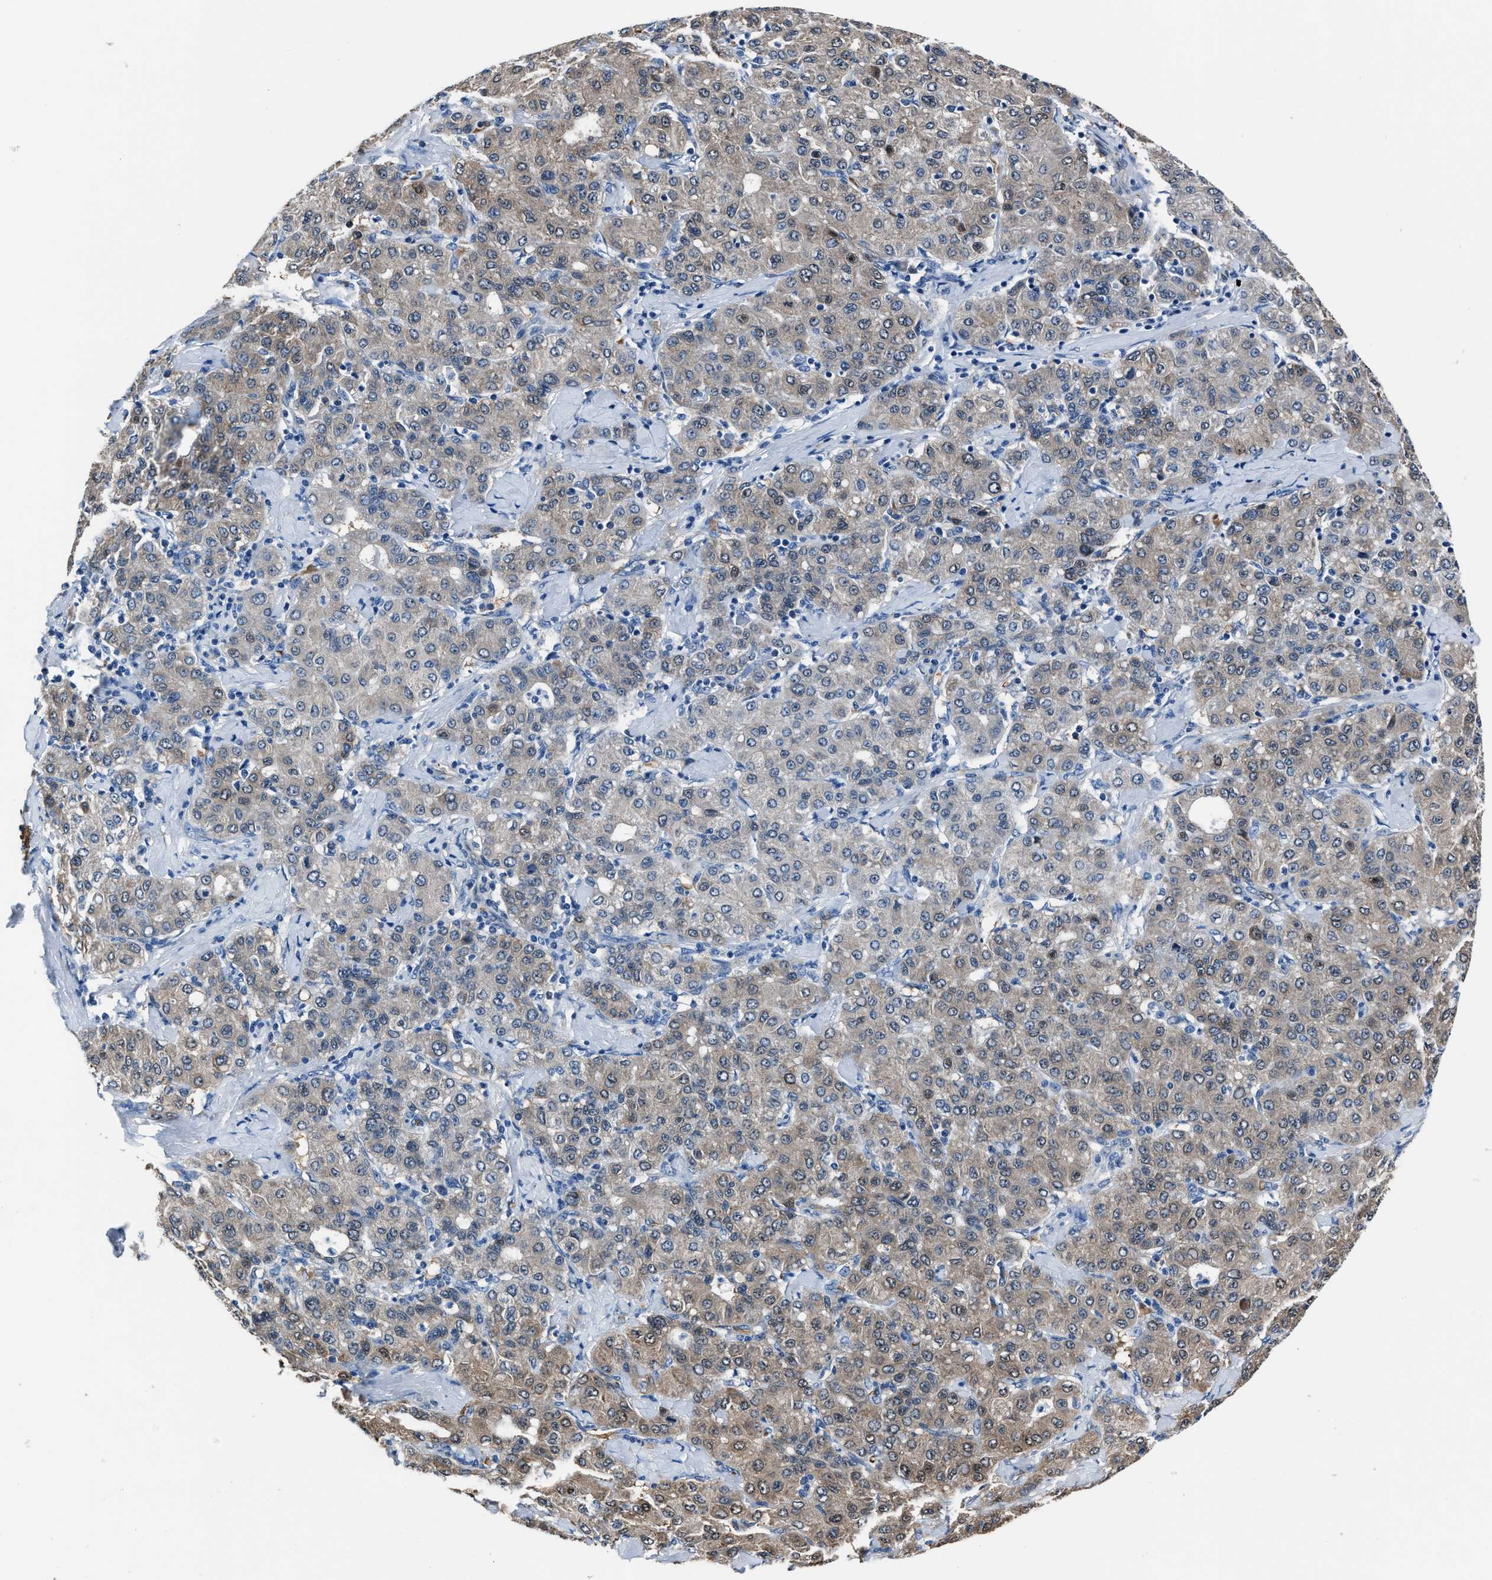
{"staining": {"intensity": "weak", "quantity": "<25%", "location": "cytoplasmic/membranous"}, "tissue": "liver cancer", "cell_type": "Tumor cells", "image_type": "cancer", "snomed": [{"axis": "morphology", "description": "Carcinoma, Hepatocellular, NOS"}, {"axis": "topography", "description": "Liver"}], "caption": "A high-resolution micrograph shows immunohistochemistry (IHC) staining of liver hepatocellular carcinoma, which displays no significant expression in tumor cells.", "gene": "PPA1", "patient": {"sex": "male", "age": 65}}